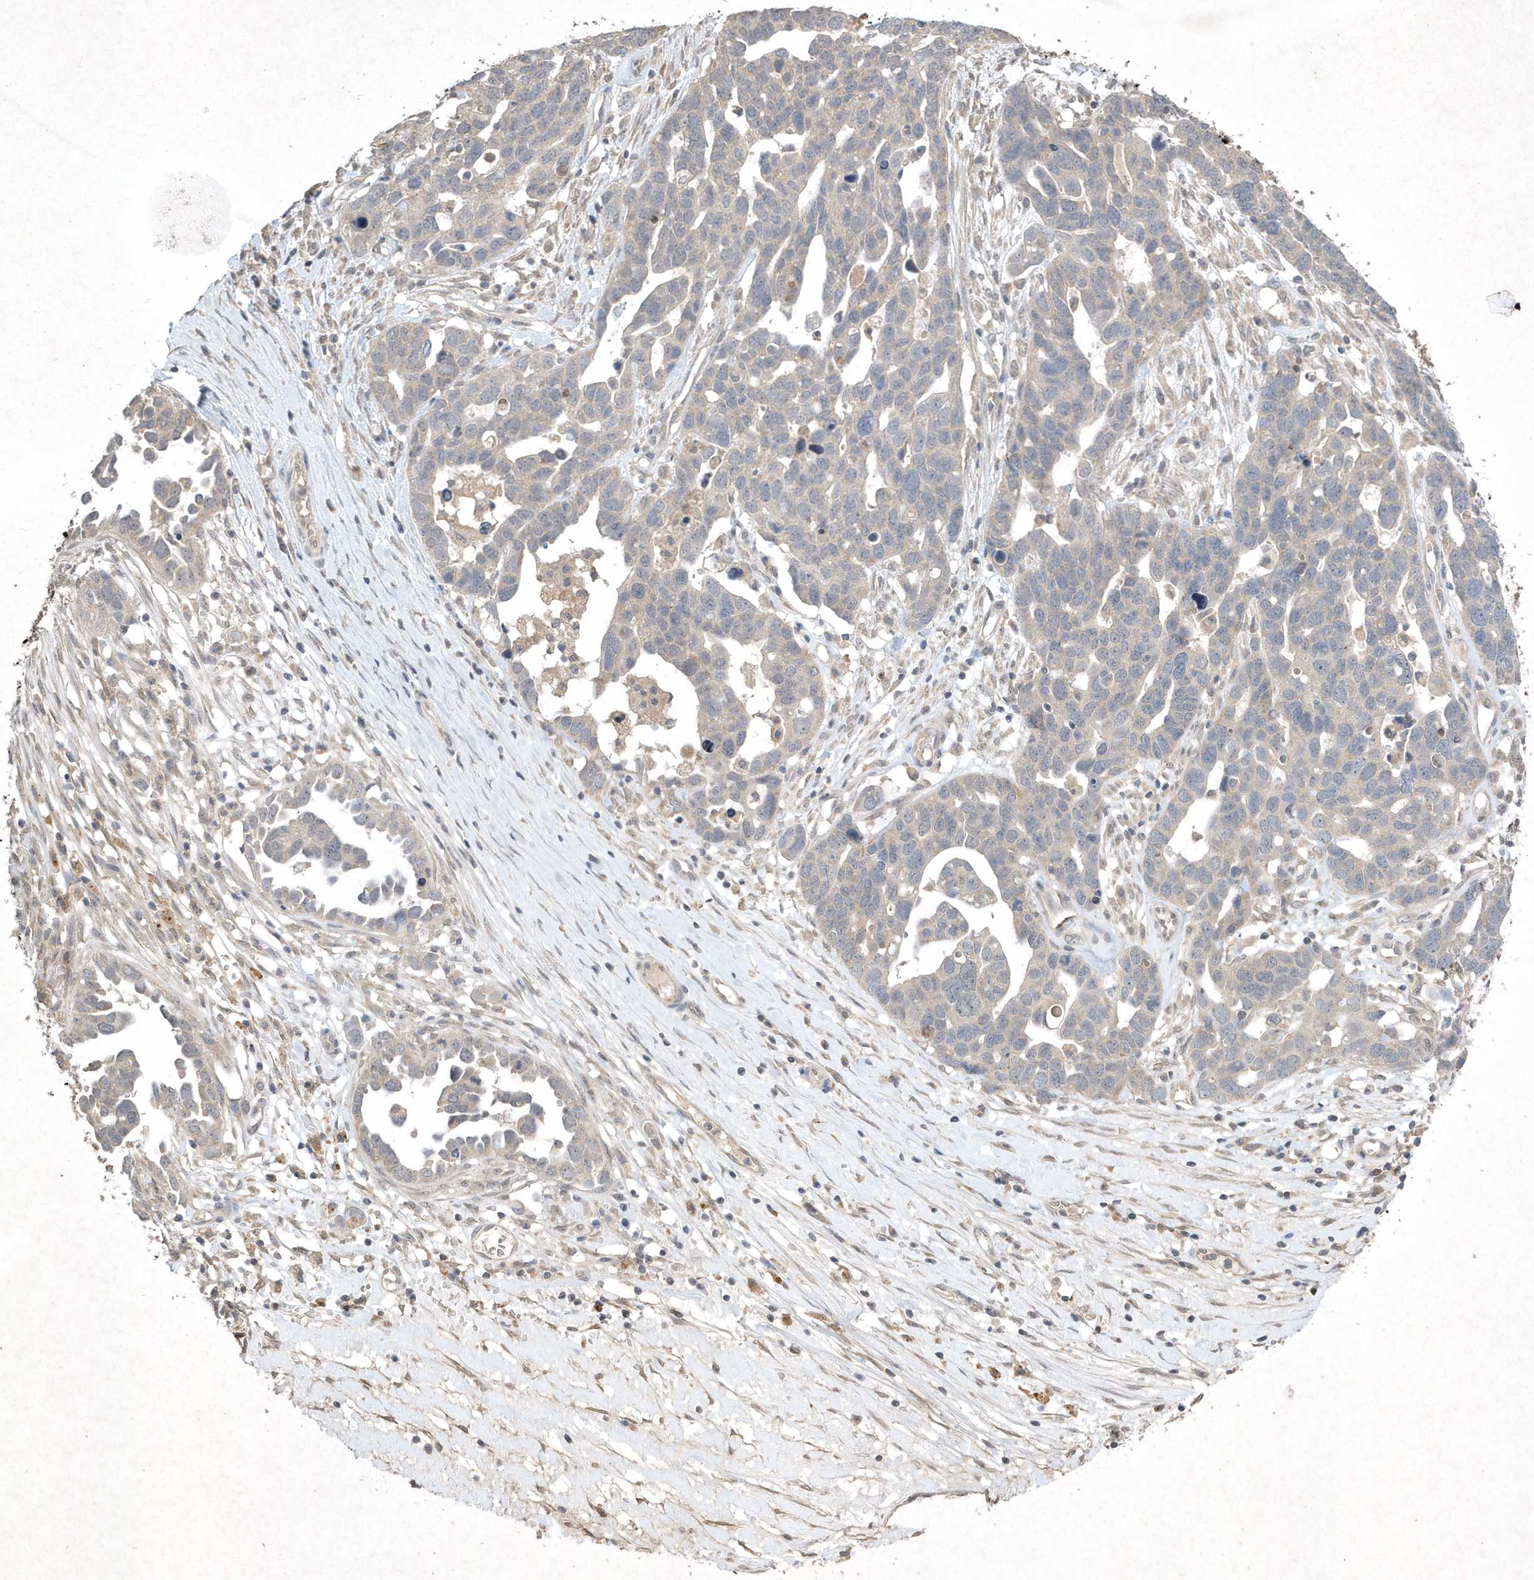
{"staining": {"intensity": "negative", "quantity": "none", "location": "none"}, "tissue": "ovarian cancer", "cell_type": "Tumor cells", "image_type": "cancer", "snomed": [{"axis": "morphology", "description": "Cystadenocarcinoma, serous, NOS"}, {"axis": "topography", "description": "Ovary"}], "caption": "Protein analysis of serous cystadenocarcinoma (ovarian) displays no significant staining in tumor cells. (DAB (3,3'-diaminobenzidine) immunohistochemistry (IHC) visualized using brightfield microscopy, high magnification).", "gene": "AKR7A2", "patient": {"sex": "female", "age": 54}}